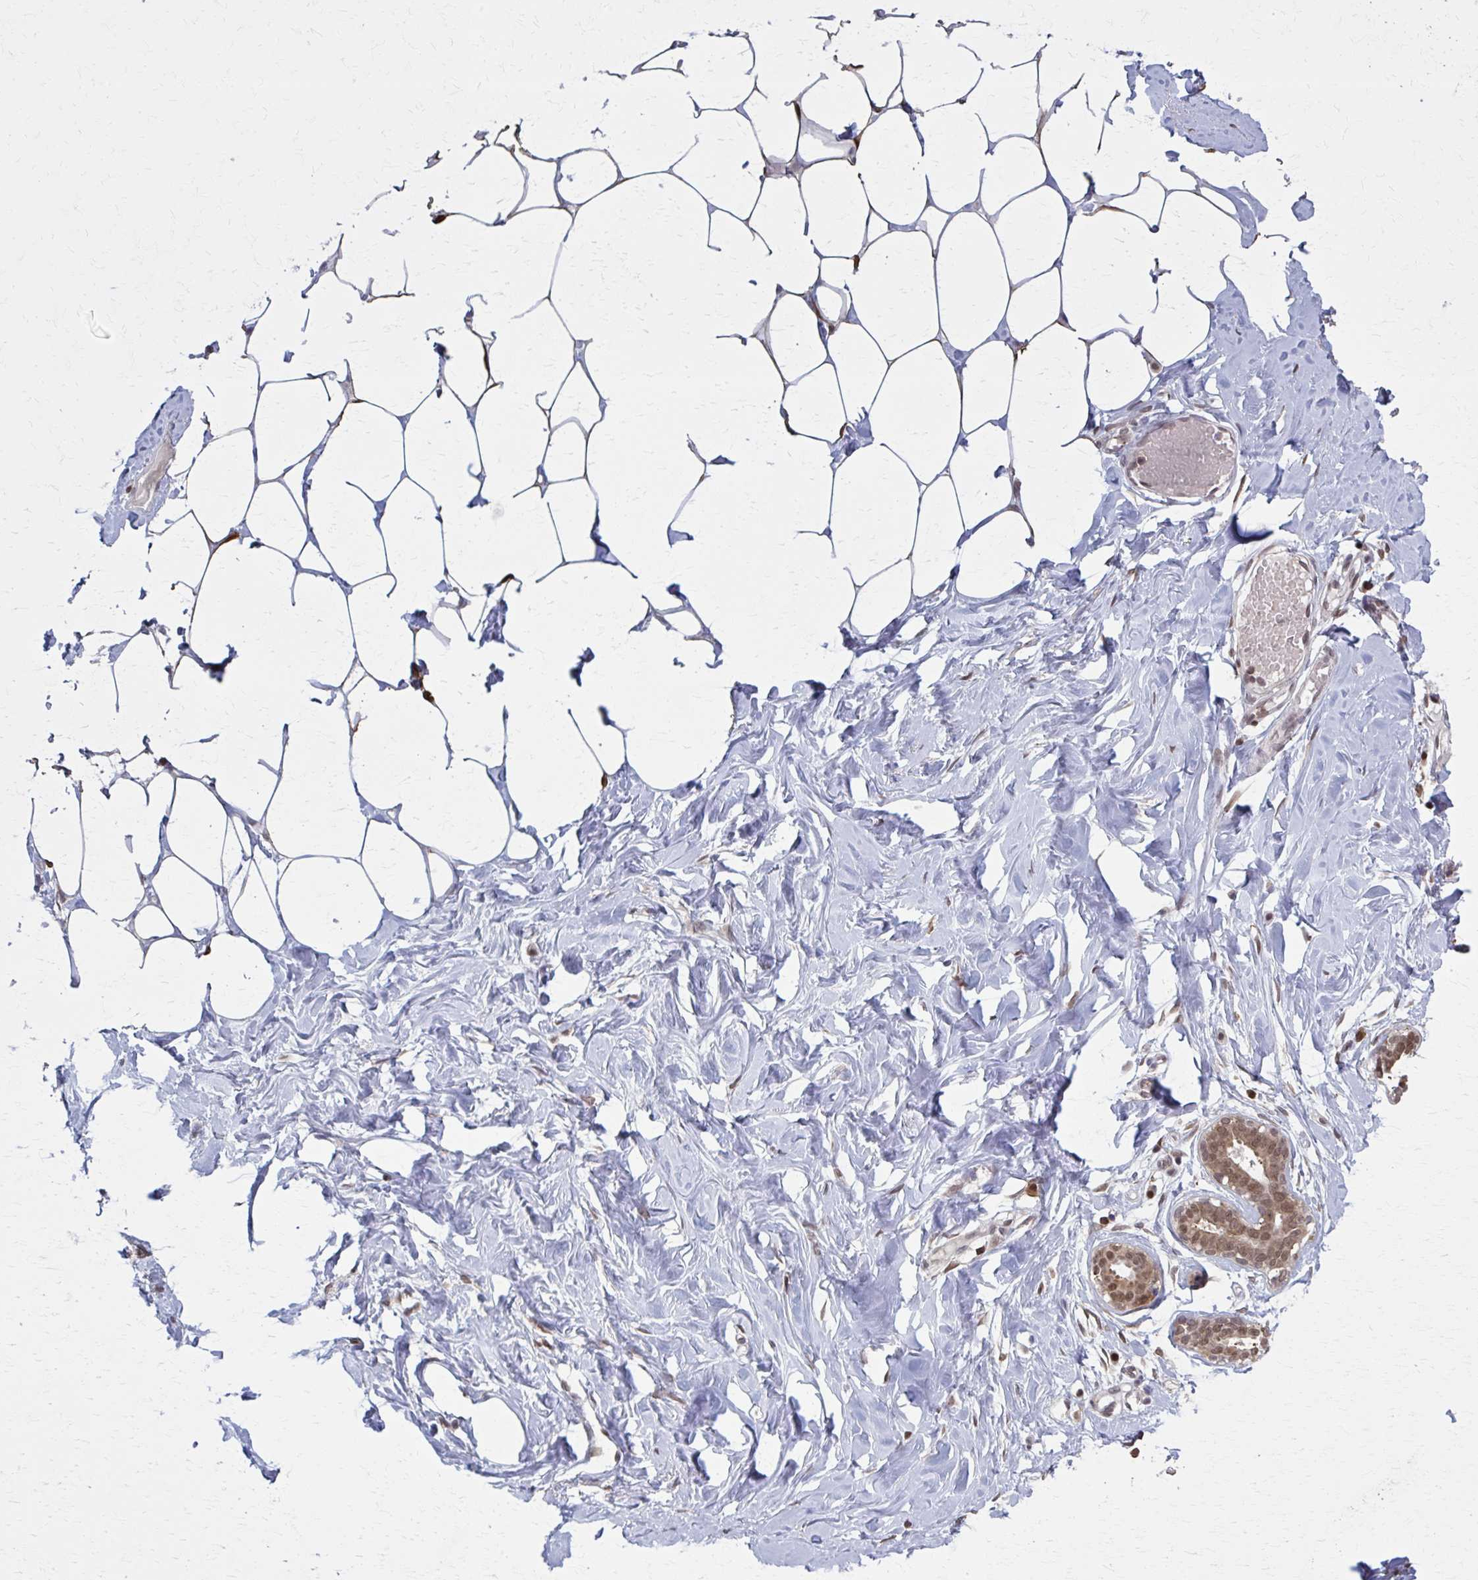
{"staining": {"intensity": "negative", "quantity": "none", "location": "none"}, "tissue": "breast", "cell_type": "Adipocytes", "image_type": "normal", "snomed": [{"axis": "morphology", "description": "Normal tissue, NOS"}, {"axis": "topography", "description": "Breast"}], "caption": "DAB (3,3'-diaminobenzidine) immunohistochemical staining of normal breast displays no significant expression in adipocytes.", "gene": "MDH1", "patient": {"sex": "female", "age": 27}}